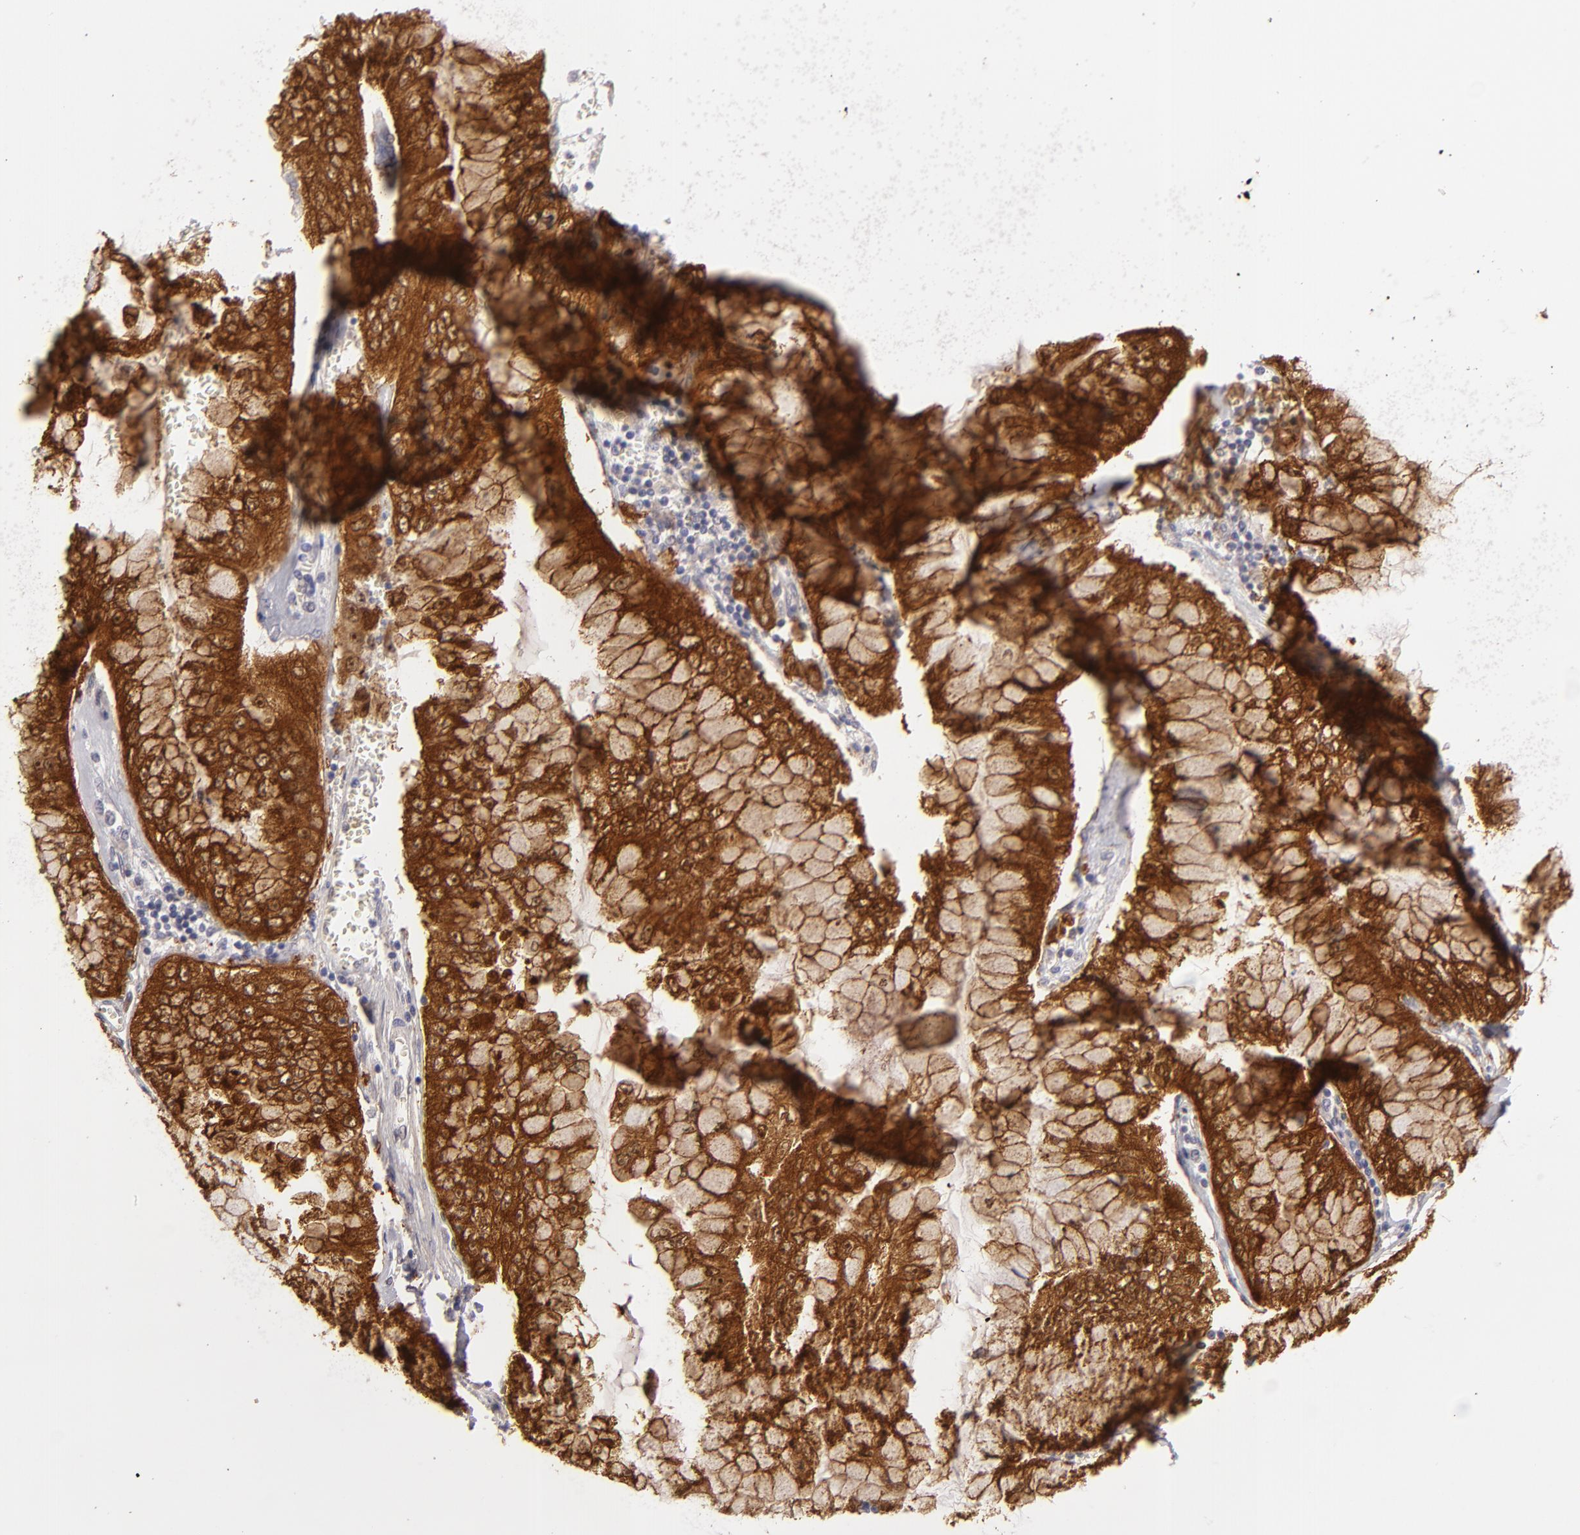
{"staining": {"intensity": "strong", "quantity": ">75%", "location": "cytoplasmic/membranous"}, "tissue": "liver cancer", "cell_type": "Tumor cells", "image_type": "cancer", "snomed": [{"axis": "morphology", "description": "Cholangiocarcinoma"}, {"axis": "topography", "description": "Liver"}], "caption": "DAB (3,3'-diaminobenzidine) immunohistochemical staining of cholangiocarcinoma (liver) reveals strong cytoplasmic/membranous protein staining in about >75% of tumor cells. Using DAB (3,3'-diaminobenzidine) (brown) and hematoxylin (blue) stains, captured at high magnification using brightfield microscopy.", "gene": "SH2D4A", "patient": {"sex": "female", "age": 79}}